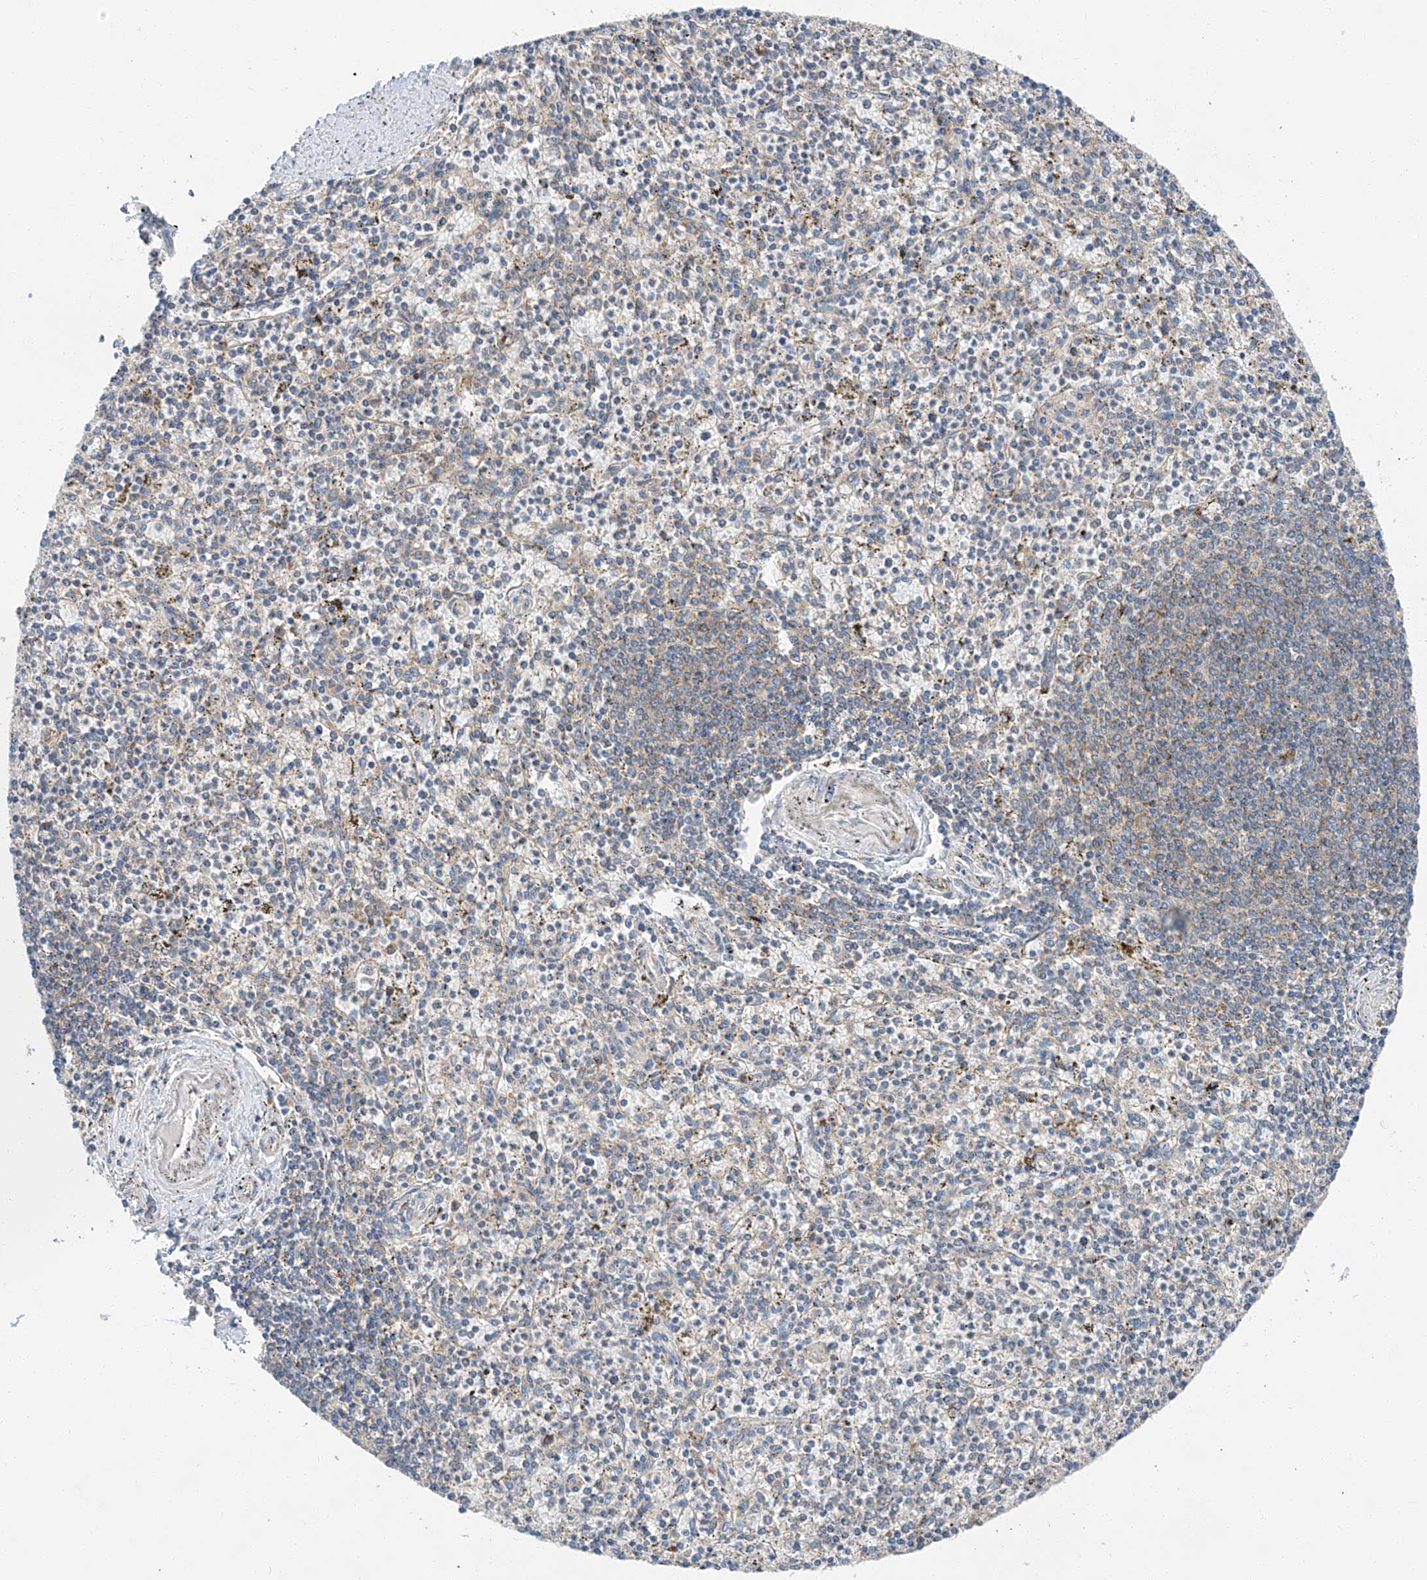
{"staining": {"intensity": "negative", "quantity": "none", "location": "none"}, "tissue": "spleen", "cell_type": "Cells in red pulp", "image_type": "normal", "snomed": [{"axis": "morphology", "description": "Normal tissue, NOS"}, {"axis": "topography", "description": "Spleen"}], "caption": "This is a histopathology image of immunohistochemistry staining of normal spleen, which shows no positivity in cells in red pulp. The staining is performed using DAB brown chromogen with nuclei counter-stained in using hematoxylin.", "gene": "ZC3H15", "patient": {"sex": "male", "age": 72}}